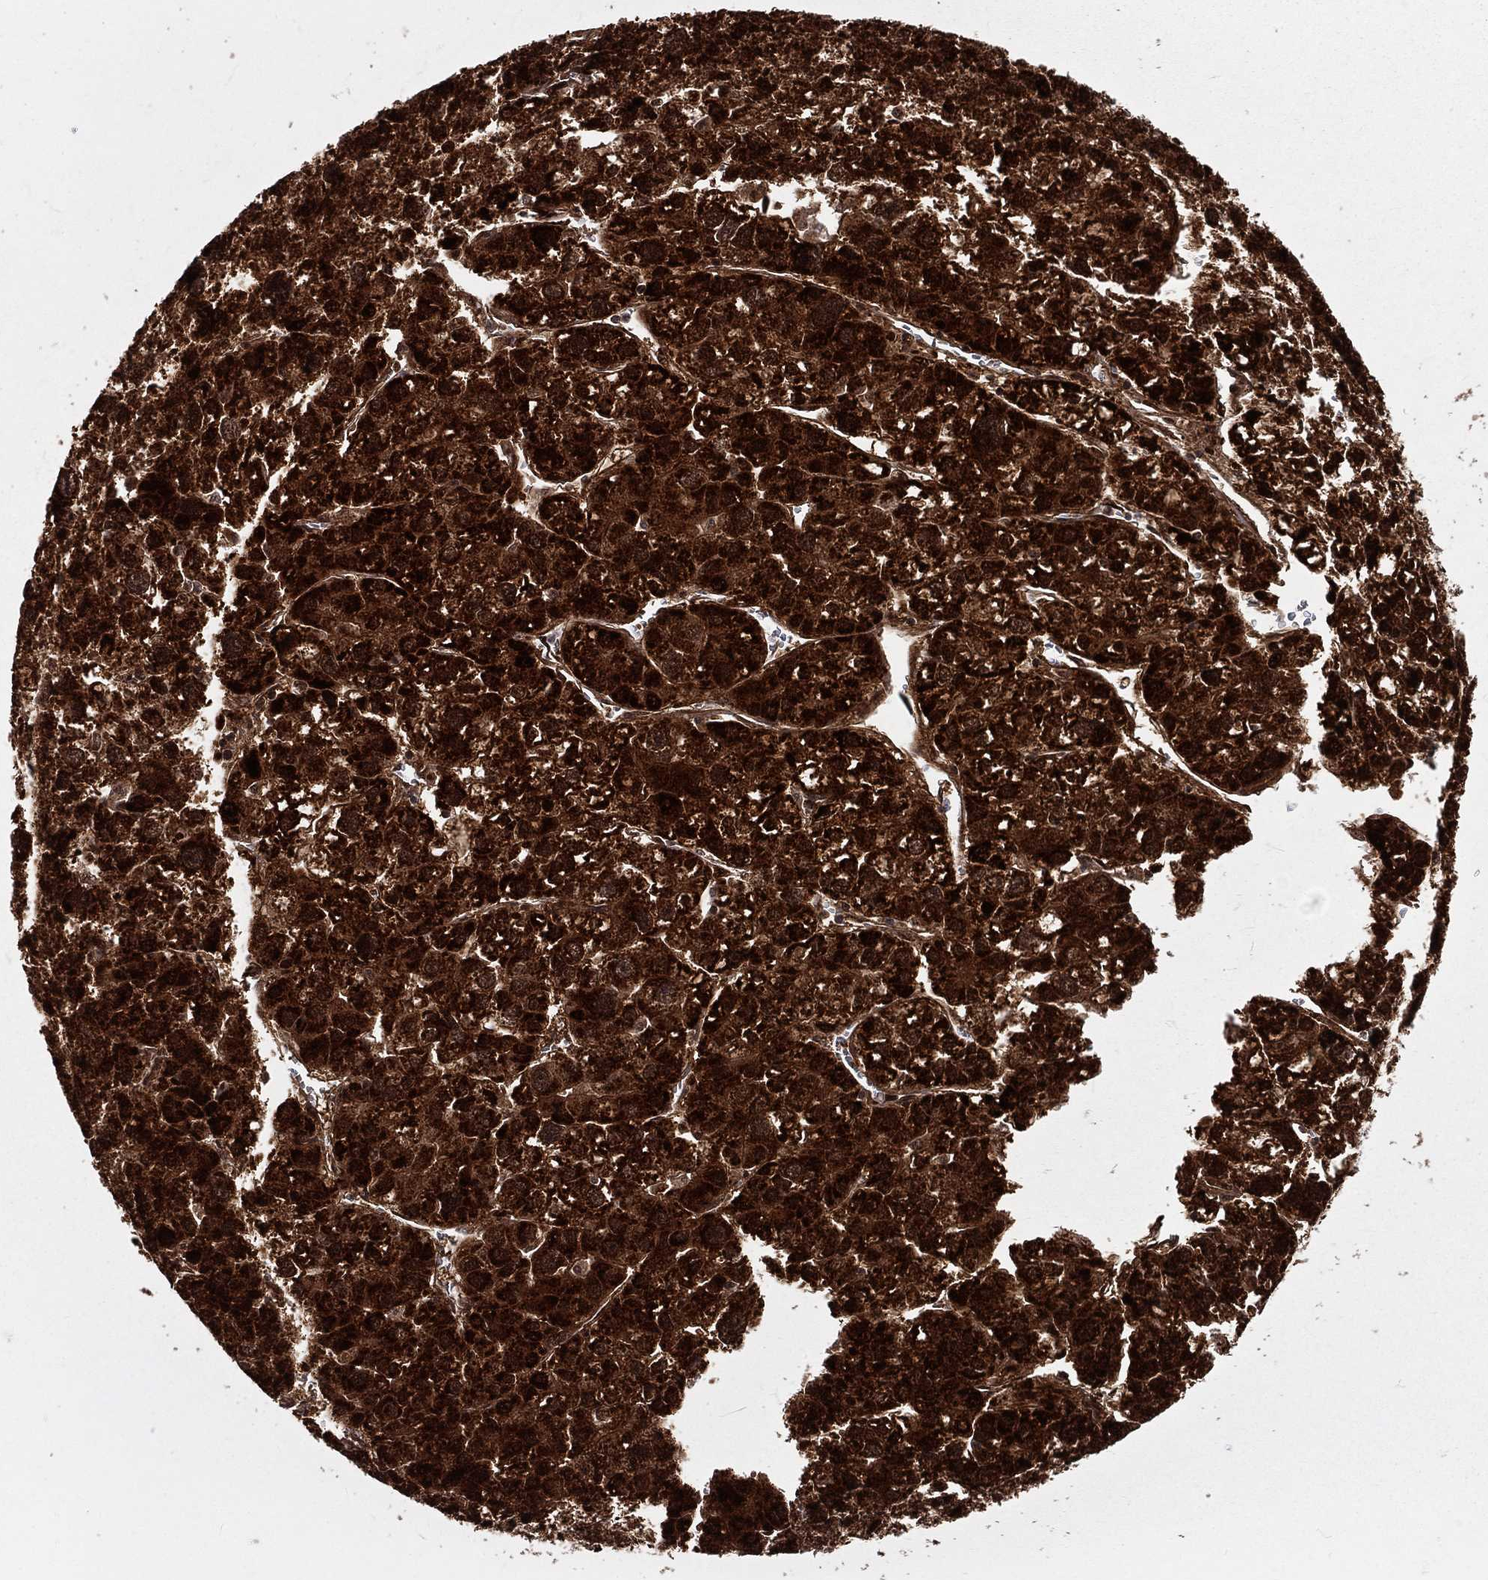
{"staining": {"intensity": "strong", "quantity": ">75%", "location": "cytoplasmic/membranous"}, "tissue": "liver cancer", "cell_type": "Tumor cells", "image_type": "cancer", "snomed": [{"axis": "morphology", "description": "Carcinoma, Hepatocellular, NOS"}, {"axis": "topography", "description": "Liver"}], "caption": "IHC staining of hepatocellular carcinoma (liver), which exhibits high levels of strong cytoplasmic/membranous staining in approximately >75% of tumor cells indicating strong cytoplasmic/membranous protein staining. The staining was performed using DAB (3,3'-diaminobenzidine) (brown) for protein detection and nuclei were counterstained in hematoxylin (blue).", "gene": "MDM2", "patient": {"sex": "male", "age": 73}}